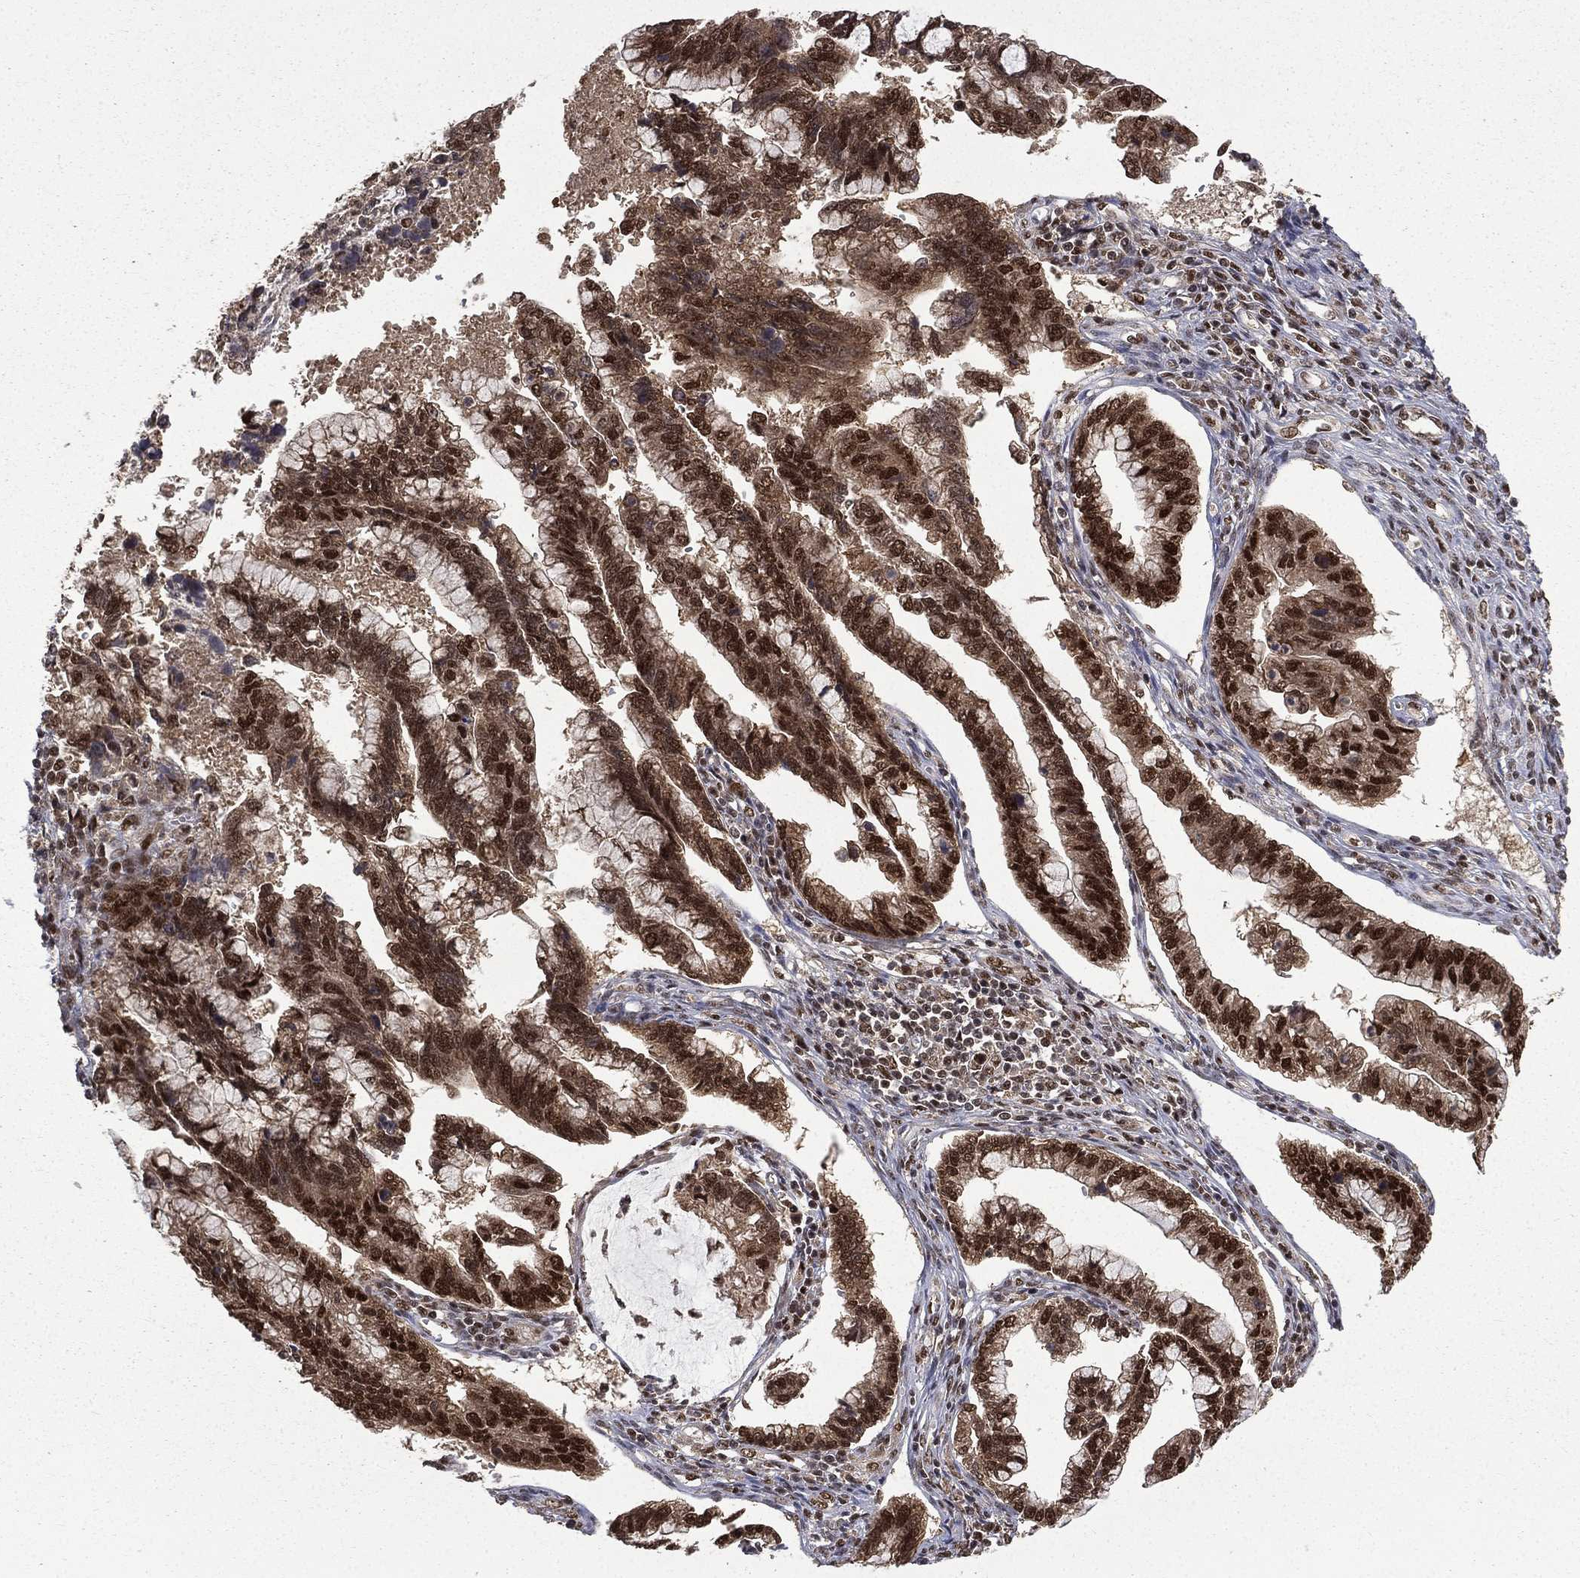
{"staining": {"intensity": "strong", "quantity": ">75%", "location": "nuclear"}, "tissue": "cervical cancer", "cell_type": "Tumor cells", "image_type": "cancer", "snomed": [{"axis": "morphology", "description": "Adenocarcinoma, NOS"}, {"axis": "topography", "description": "Cervix"}], "caption": "Immunohistochemistry micrograph of neoplastic tissue: human cervical adenocarcinoma stained using IHC demonstrates high levels of strong protein expression localized specifically in the nuclear of tumor cells, appearing as a nuclear brown color.", "gene": "JMJD6", "patient": {"sex": "female", "age": 44}}